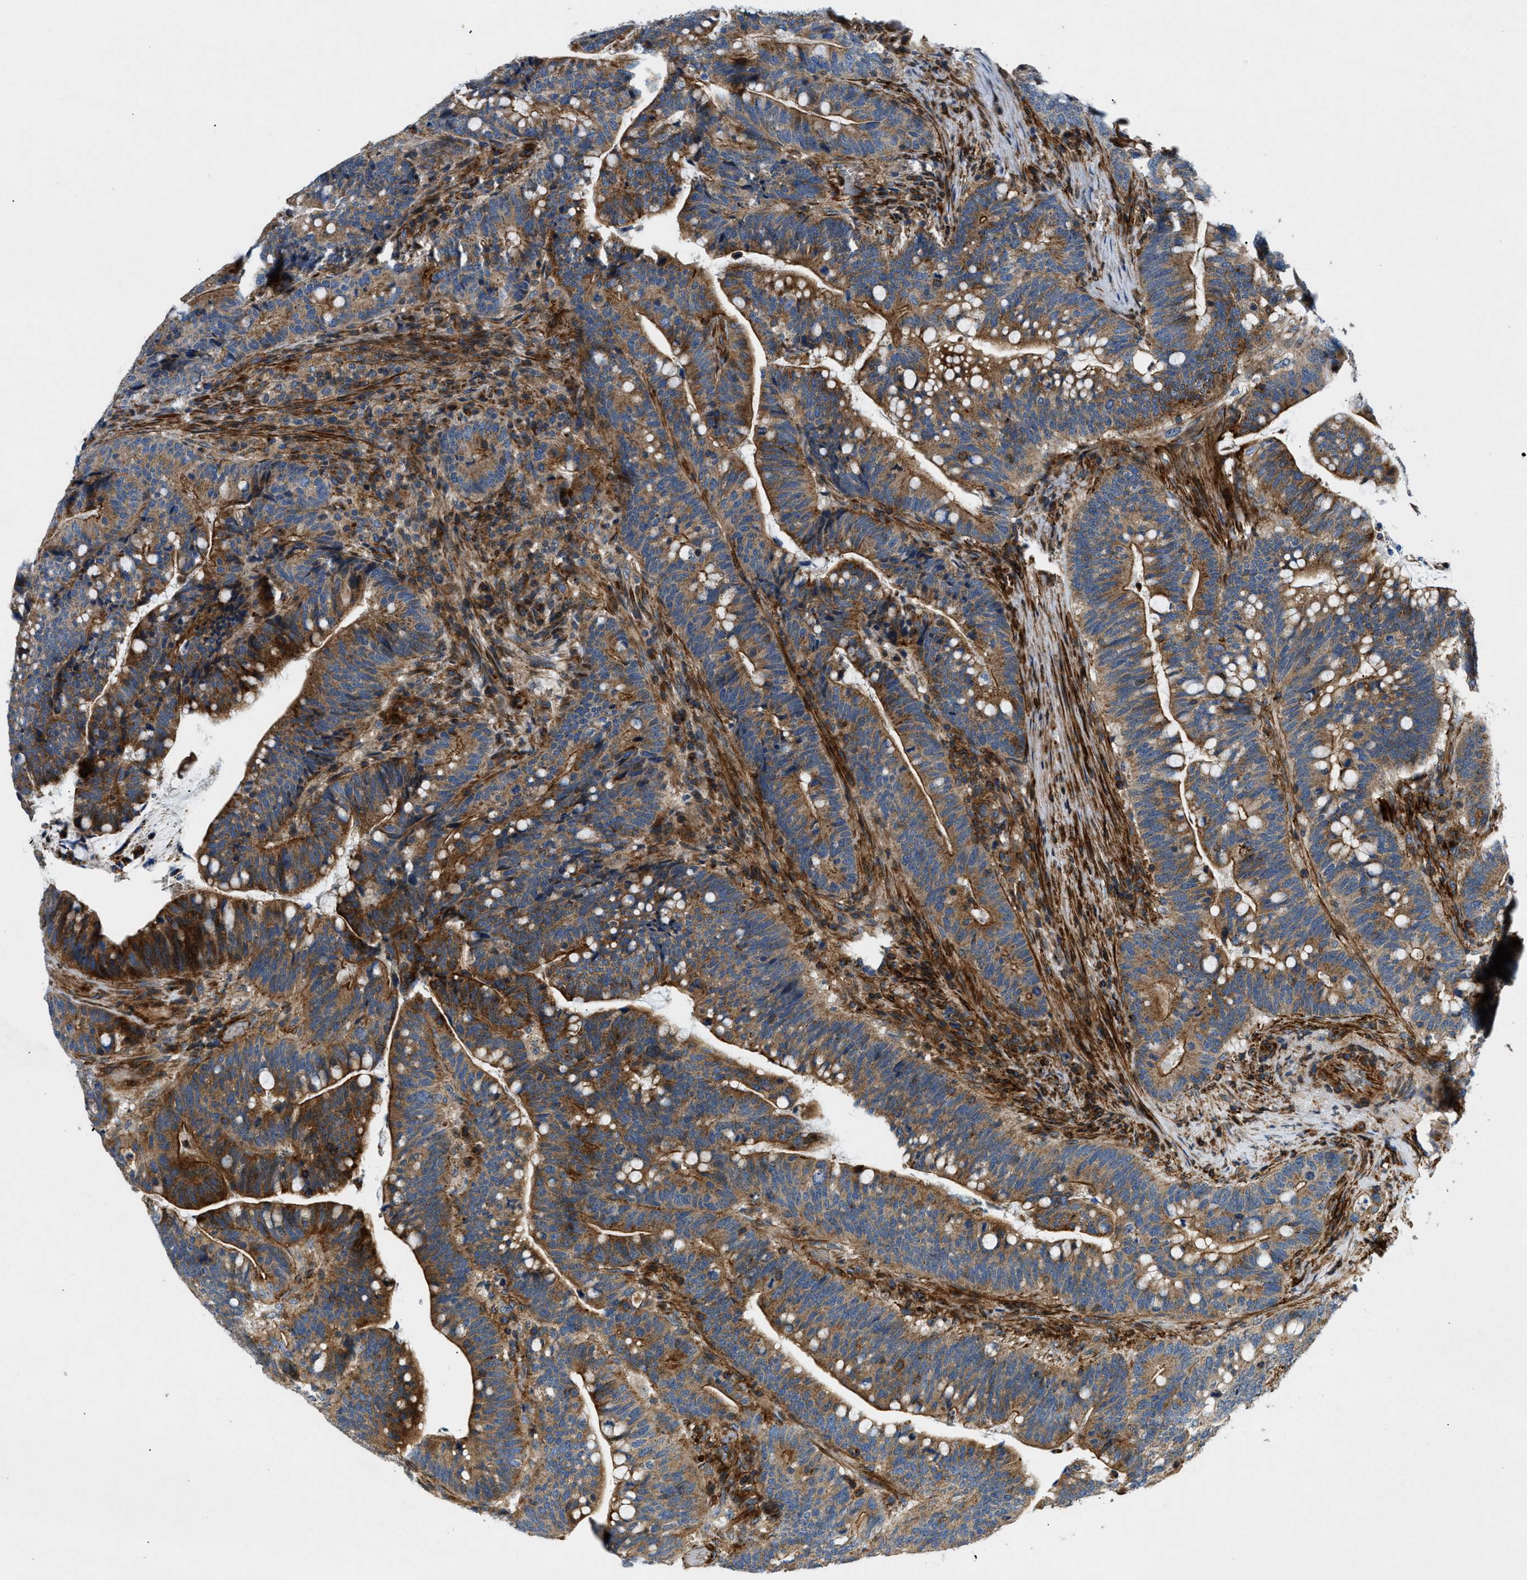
{"staining": {"intensity": "moderate", "quantity": ">75%", "location": "cytoplasmic/membranous"}, "tissue": "colorectal cancer", "cell_type": "Tumor cells", "image_type": "cancer", "snomed": [{"axis": "morphology", "description": "Normal tissue, NOS"}, {"axis": "morphology", "description": "Adenocarcinoma, NOS"}, {"axis": "topography", "description": "Colon"}], "caption": "A micrograph showing moderate cytoplasmic/membranous expression in about >75% of tumor cells in colorectal cancer, as visualized by brown immunohistochemical staining.", "gene": "DHODH", "patient": {"sex": "female", "age": 66}}